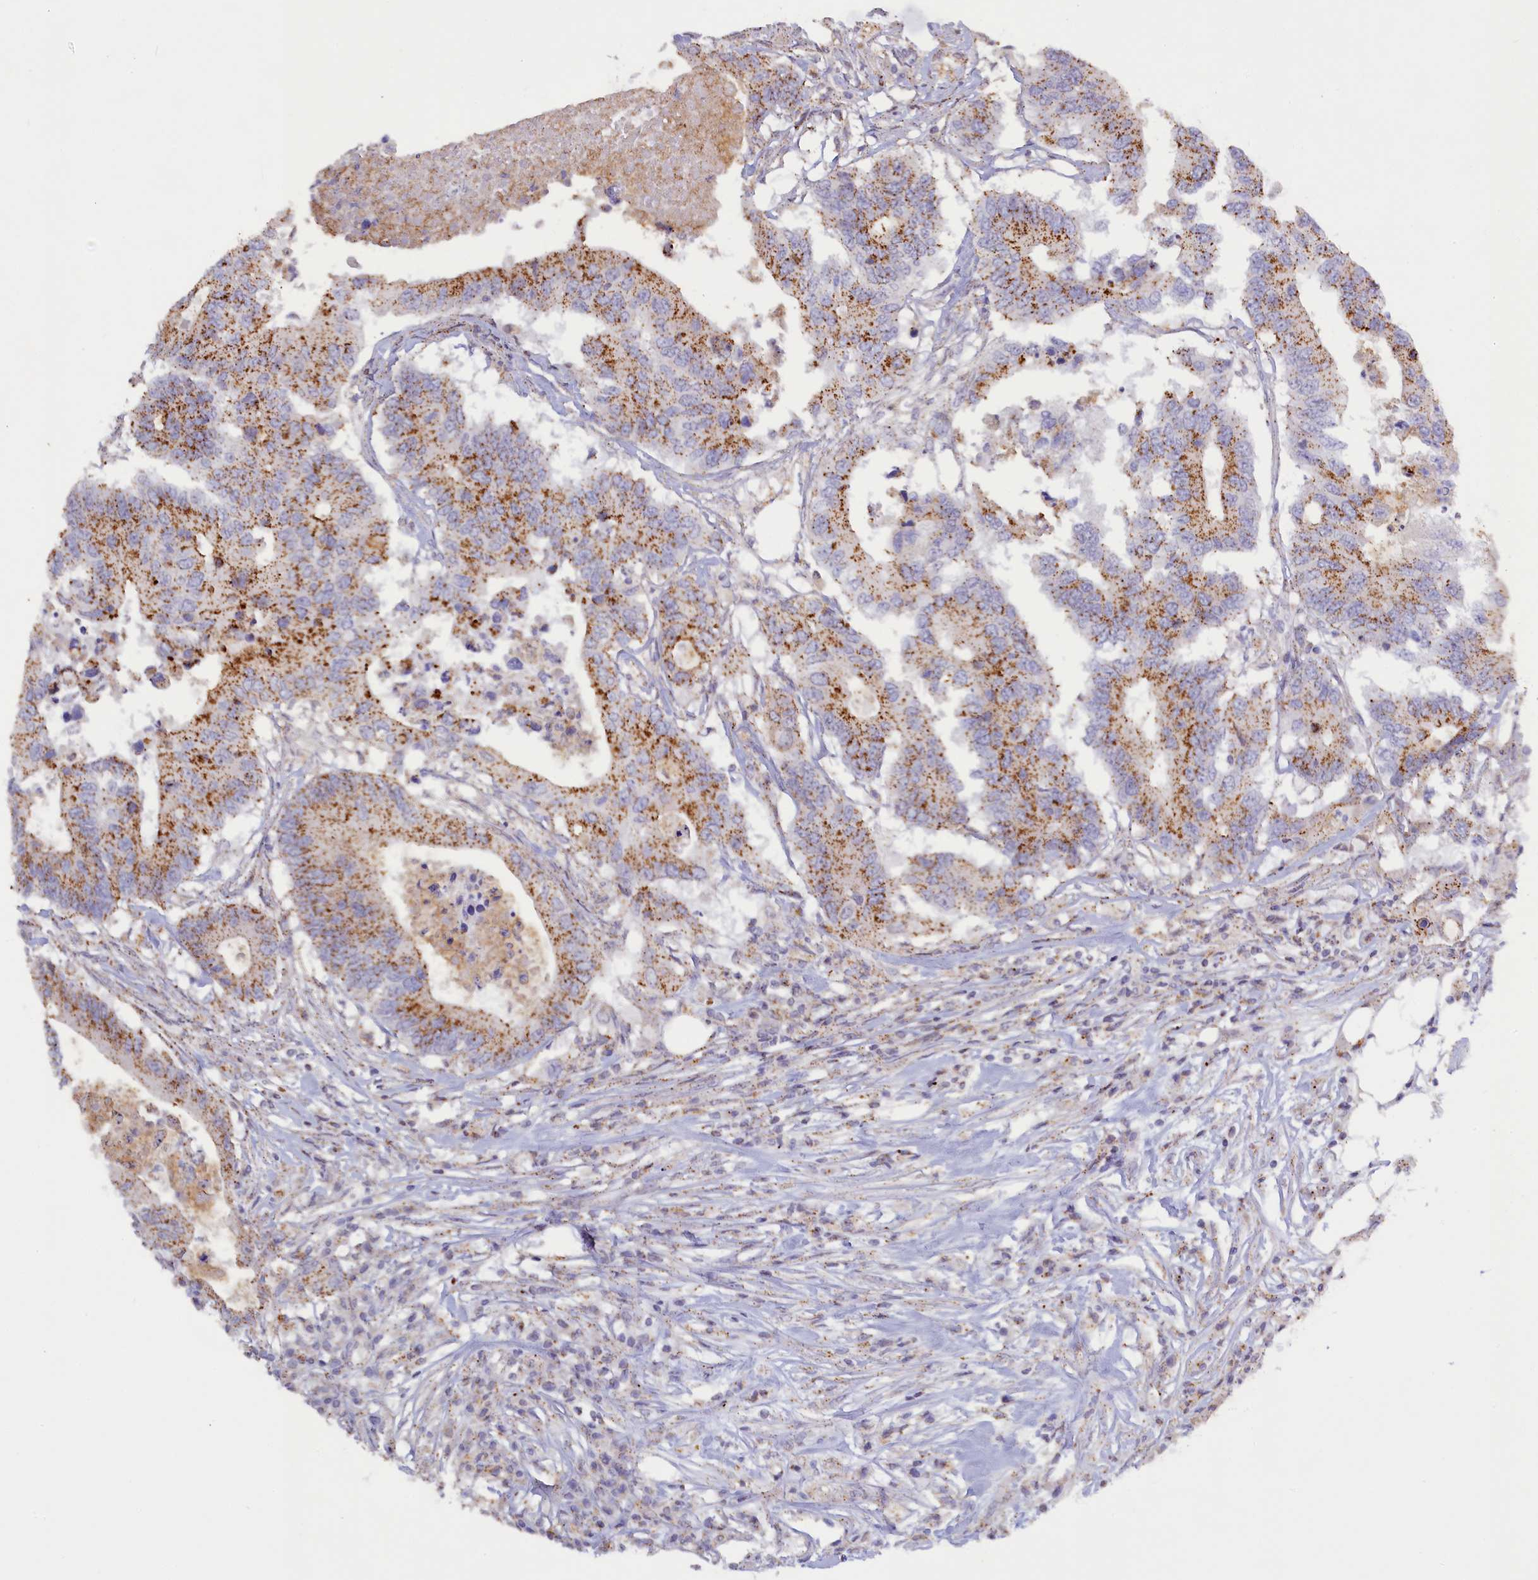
{"staining": {"intensity": "strong", "quantity": "25%-75%", "location": "cytoplasmic/membranous"}, "tissue": "colorectal cancer", "cell_type": "Tumor cells", "image_type": "cancer", "snomed": [{"axis": "morphology", "description": "Adenocarcinoma, NOS"}, {"axis": "topography", "description": "Colon"}], "caption": "Approximately 25%-75% of tumor cells in human colorectal cancer reveal strong cytoplasmic/membranous protein positivity as visualized by brown immunohistochemical staining.", "gene": "HYKK", "patient": {"sex": "male", "age": 71}}